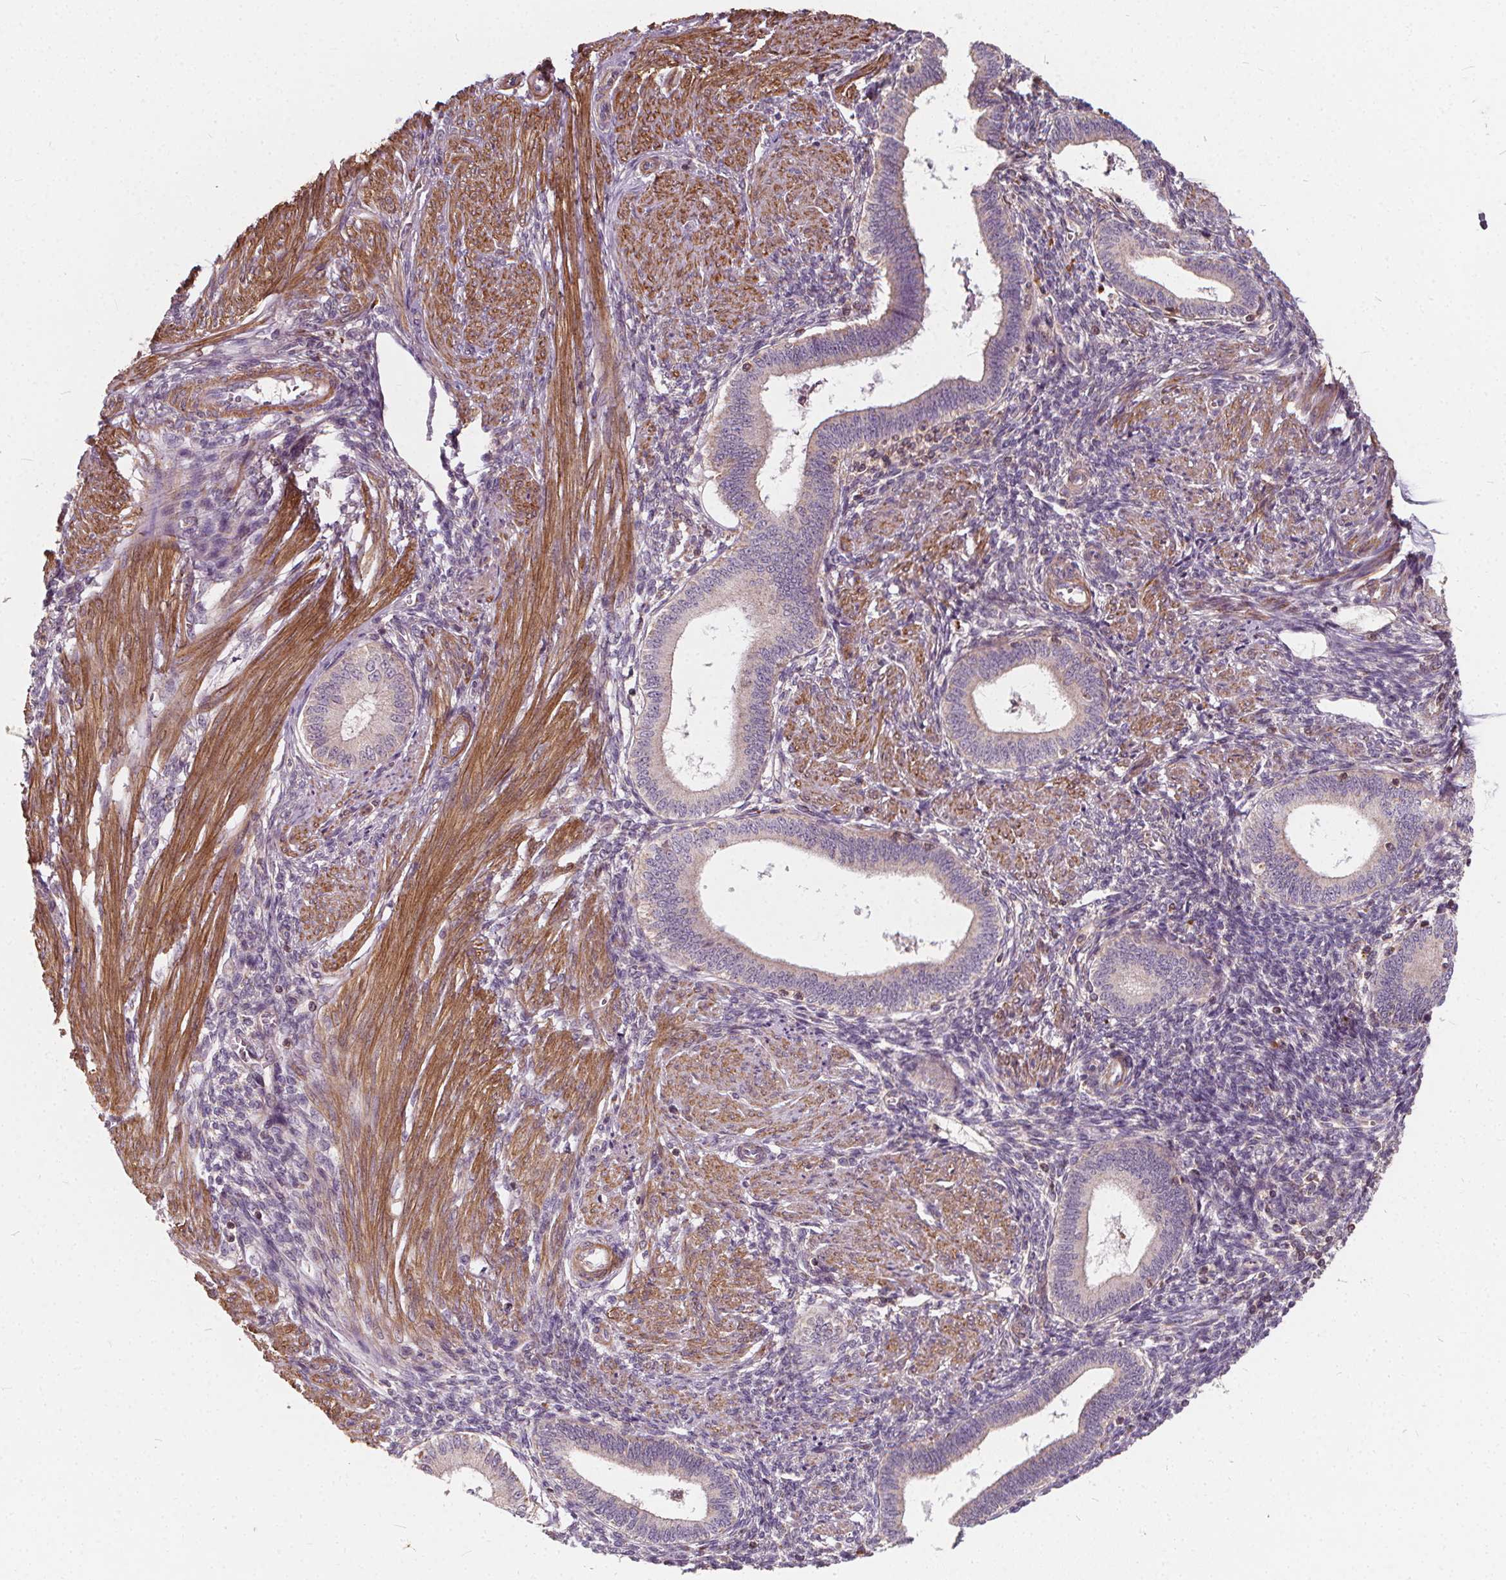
{"staining": {"intensity": "negative", "quantity": "none", "location": "none"}, "tissue": "endometrium", "cell_type": "Cells in endometrial stroma", "image_type": "normal", "snomed": [{"axis": "morphology", "description": "Normal tissue, NOS"}, {"axis": "topography", "description": "Endometrium"}], "caption": "Immunohistochemistry of benign endometrium reveals no expression in cells in endometrial stroma.", "gene": "ORAI2", "patient": {"sex": "female", "age": 42}}